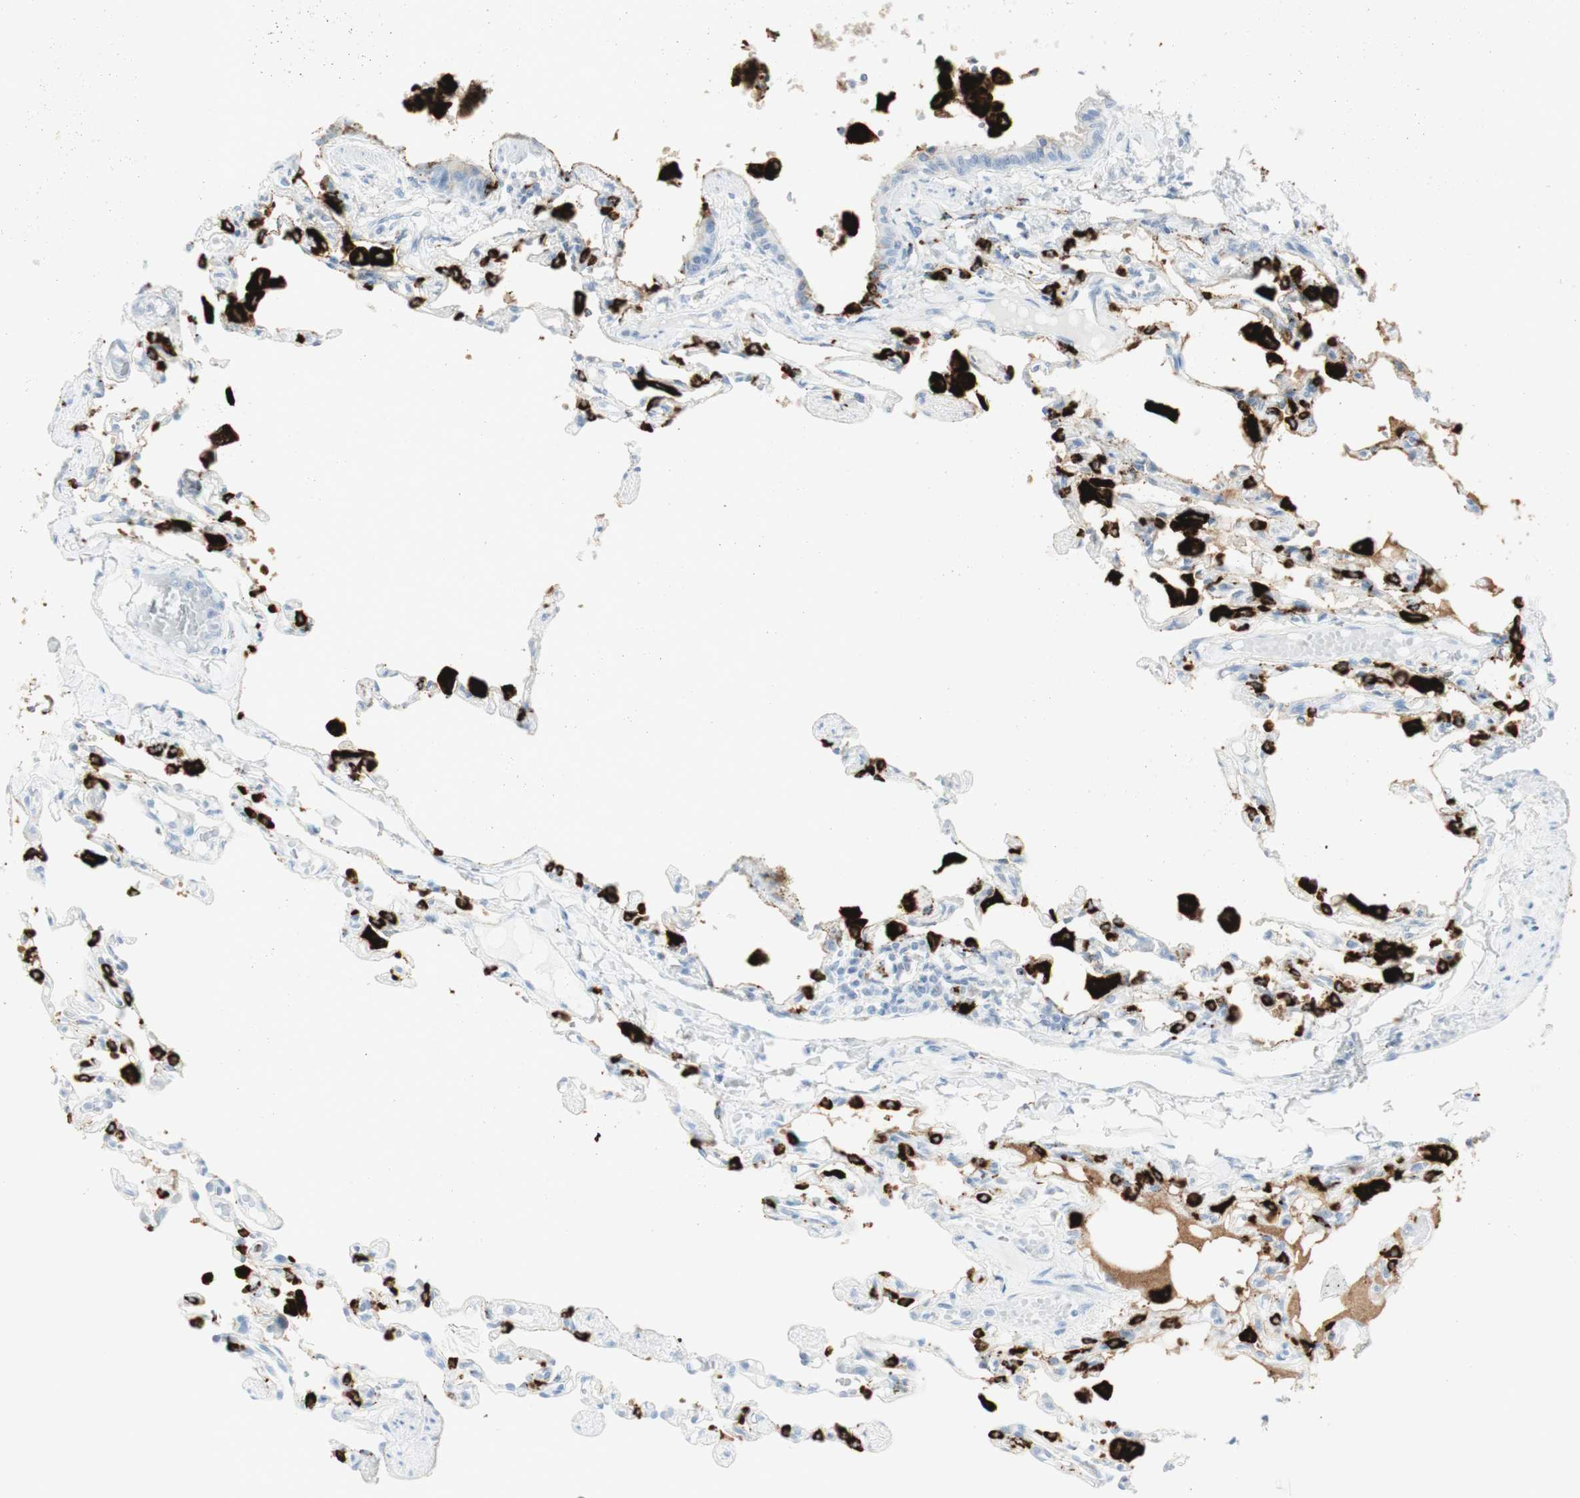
{"staining": {"intensity": "strong", "quantity": "<25%", "location": "cytoplasmic/membranous"}, "tissue": "lung", "cell_type": "Alveolar cells", "image_type": "normal", "snomed": [{"axis": "morphology", "description": "Normal tissue, NOS"}, {"axis": "topography", "description": "Lung"}], "caption": "A histopathology image of human lung stained for a protein displays strong cytoplasmic/membranous brown staining in alveolar cells. Ihc stains the protein of interest in brown and the nuclei are stained blue.", "gene": "NAPSA", "patient": {"sex": "male", "age": 21}}